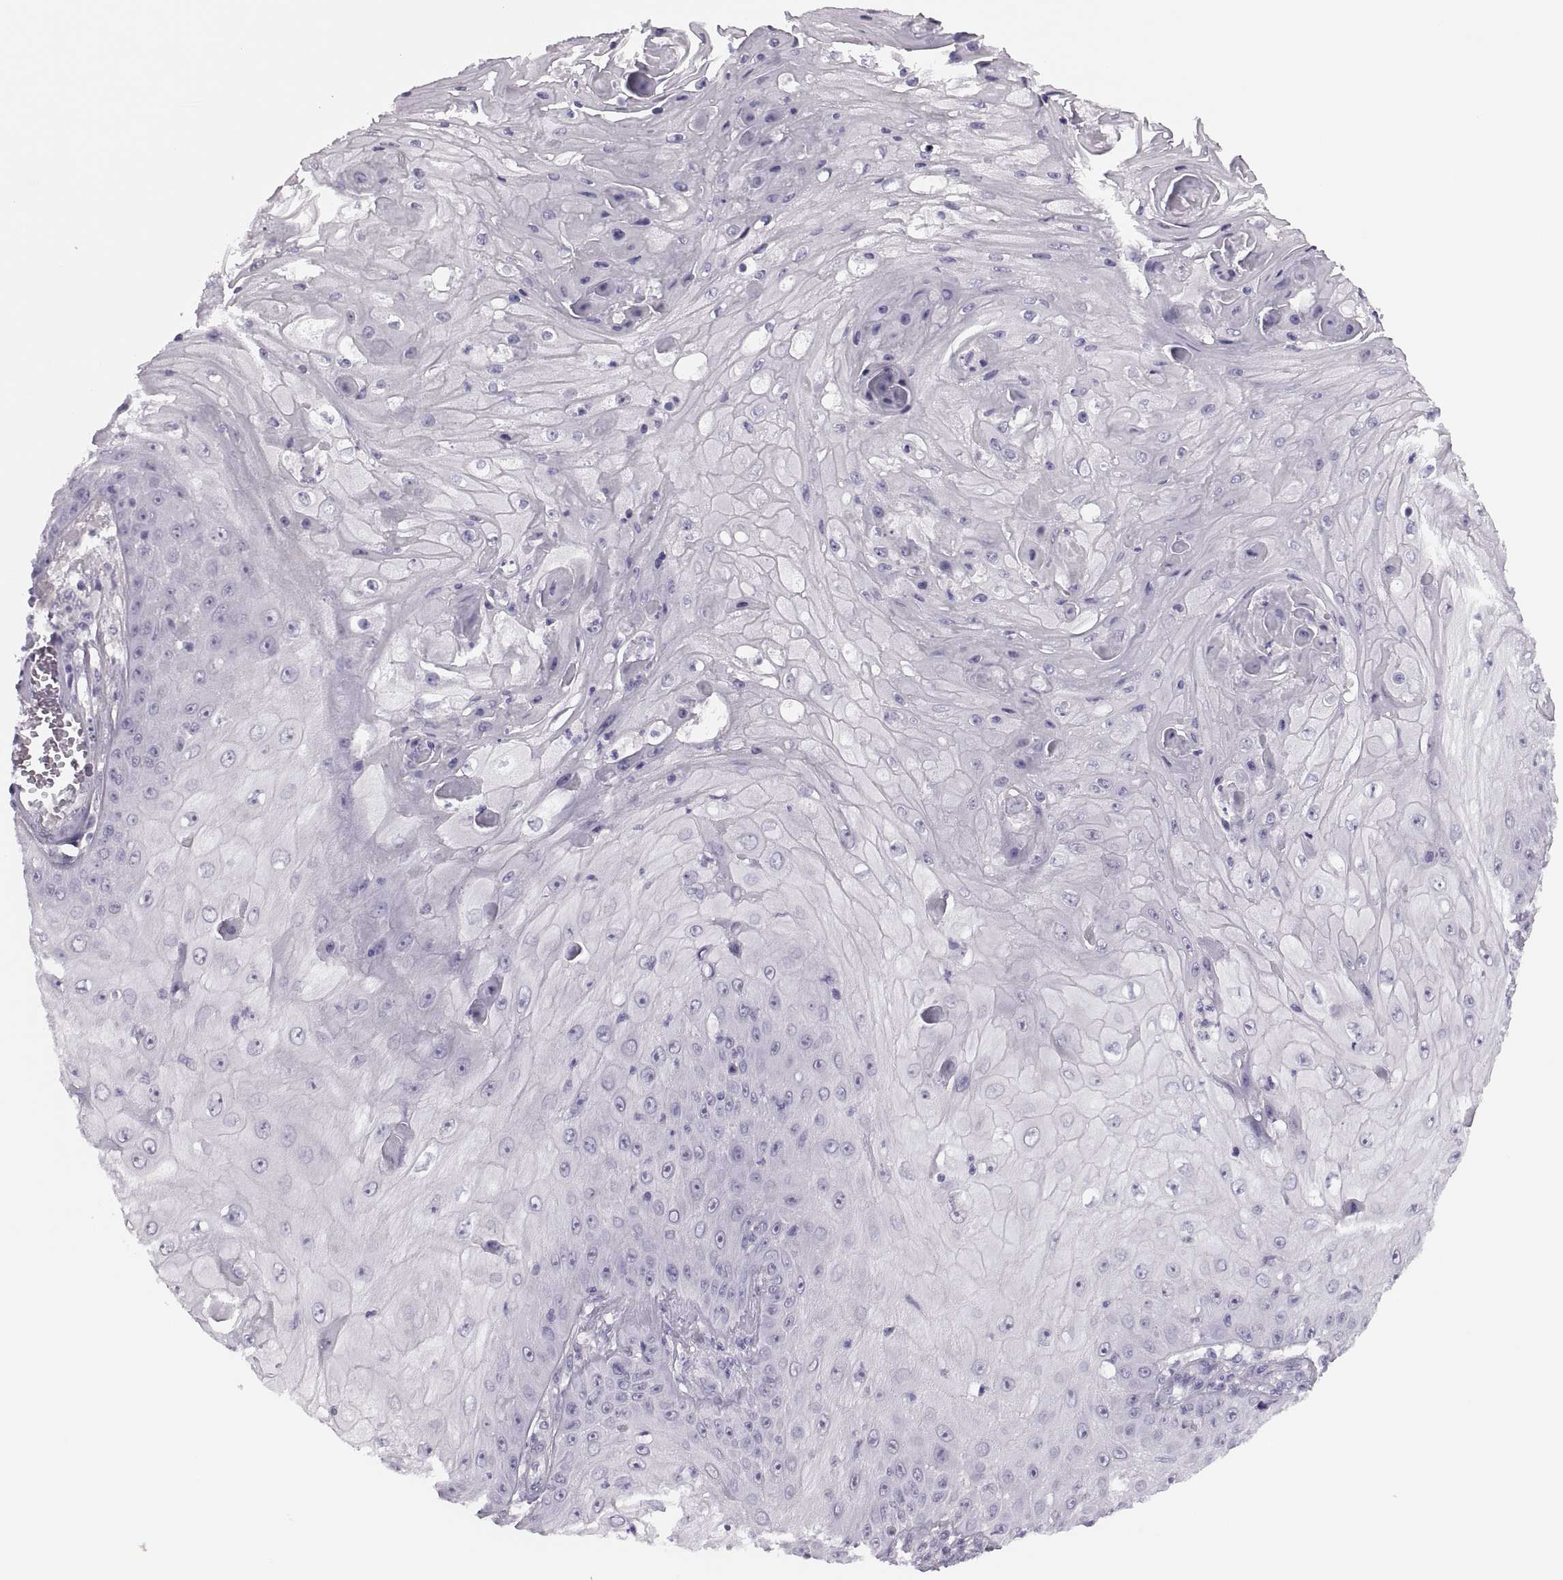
{"staining": {"intensity": "negative", "quantity": "none", "location": "none"}, "tissue": "skin cancer", "cell_type": "Tumor cells", "image_type": "cancer", "snomed": [{"axis": "morphology", "description": "Squamous cell carcinoma, NOS"}, {"axis": "topography", "description": "Skin"}], "caption": "IHC of skin cancer (squamous cell carcinoma) exhibits no staining in tumor cells.", "gene": "FAM24A", "patient": {"sex": "male", "age": 70}}